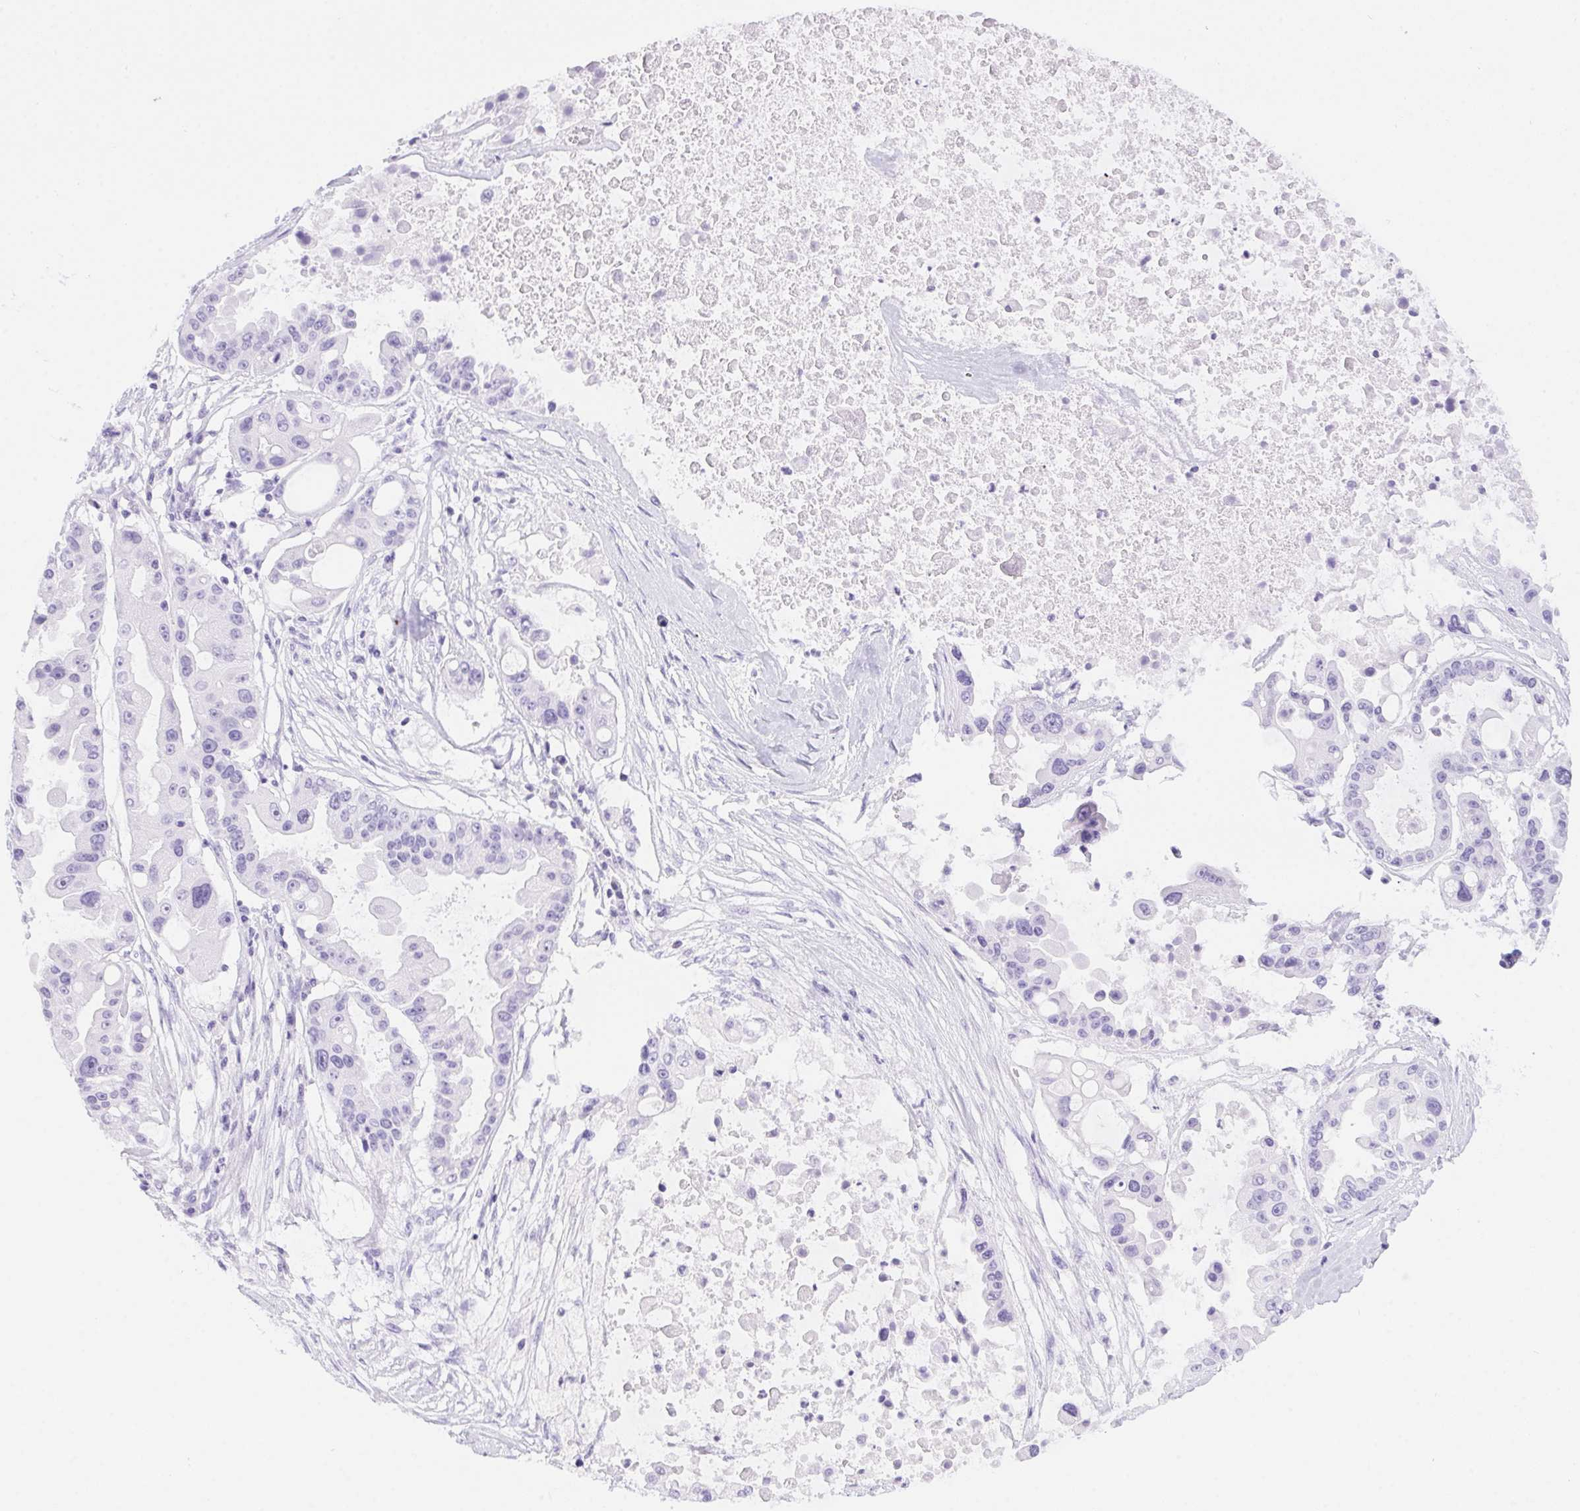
{"staining": {"intensity": "negative", "quantity": "none", "location": "none"}, "tissue": "ovarian cancer", "cell_type": "Tumor cells", "image_type": "cancer", "snomed": [{"axis": "morphology", "description": "Cystadenocarcinoma, serous, NOS"}, {"axis": "topography", "description": "Ovary"}], "caption": "There is no significant positivity in tumor cells of serous cystadenocarcinoma (ovarian).", "gene": "ERP27", "patient": {"sex": "female", "age": 56}}